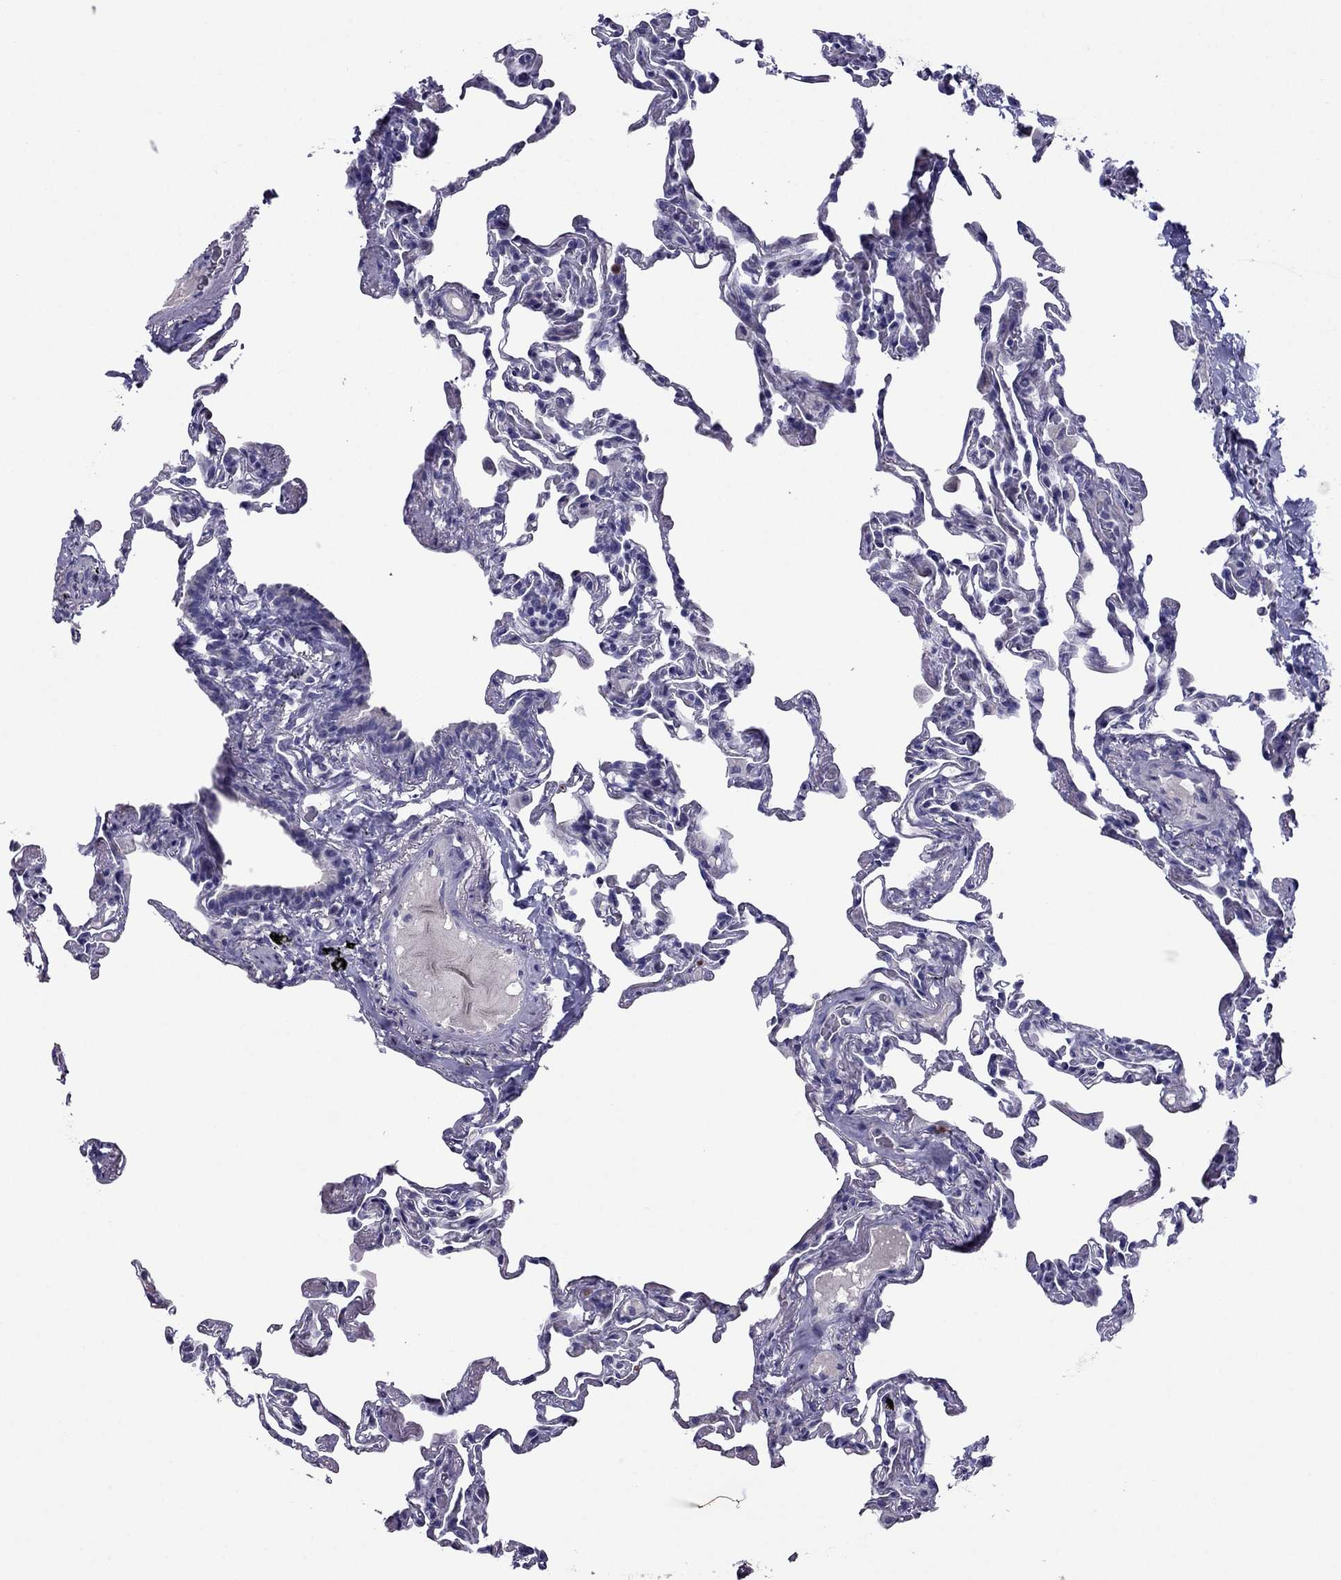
{"staining": {"intensity": "negative", "quantity": "none", "location": "none"}, "tissue": "lung", "cell_type": "Alveolar cells", "image_type": "normal", "snomed": [{"axis": "morphology", "description": "Normal tissue, NOS"}, {"axis": "topography", "description": "Lung"}], "caption": "Immunohistochemistry (IHC) histopathology image of benign human lung stained for a protein (brown), which reveals no positivity in alveolar cells.", "gene": "MYBPH", "patient": {"sex": "female", "age": 57}}